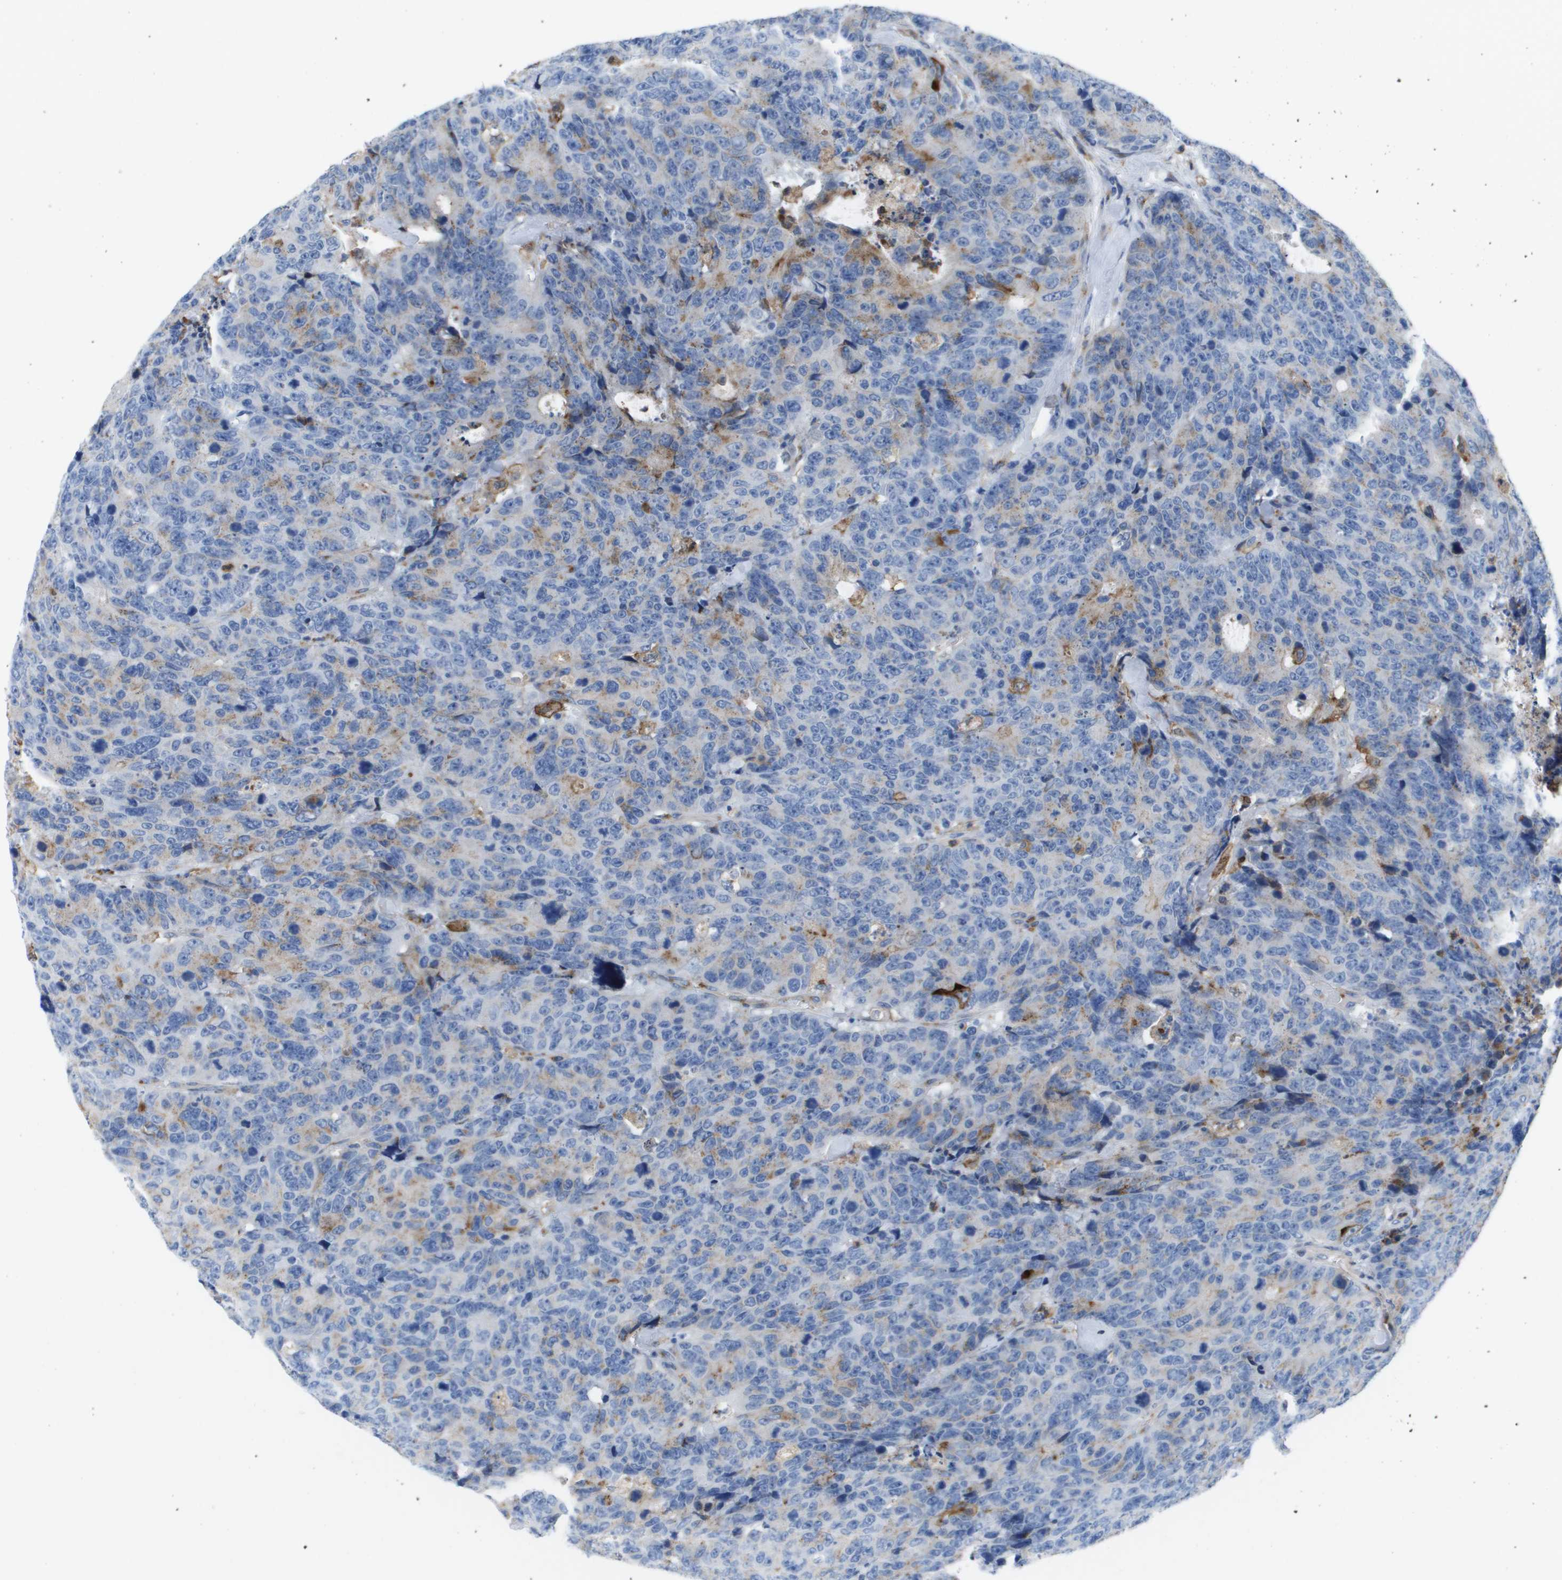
{"staining": {"intensity": "moderate", "quantity": "<25%", "location": "cytoplasmic/membranous"}, "tissue": "colorectal cancer", "cell_type": "Tumor cells", "image_type": "cancer", "snomed": [{"axis": "morphology", "description": "Adenocarcinoma, NOS"}, {"axis": "topography", "description": "Colon"}], "caption": "About <25% of tumor cells in human colorectal cancer exhibit moderate cytoplasmic/membranous protein staining as visualized by brown immunohistochemical staining.", "gene": "SLC37A2", "patient": {"sex": "female", "age": 86}}